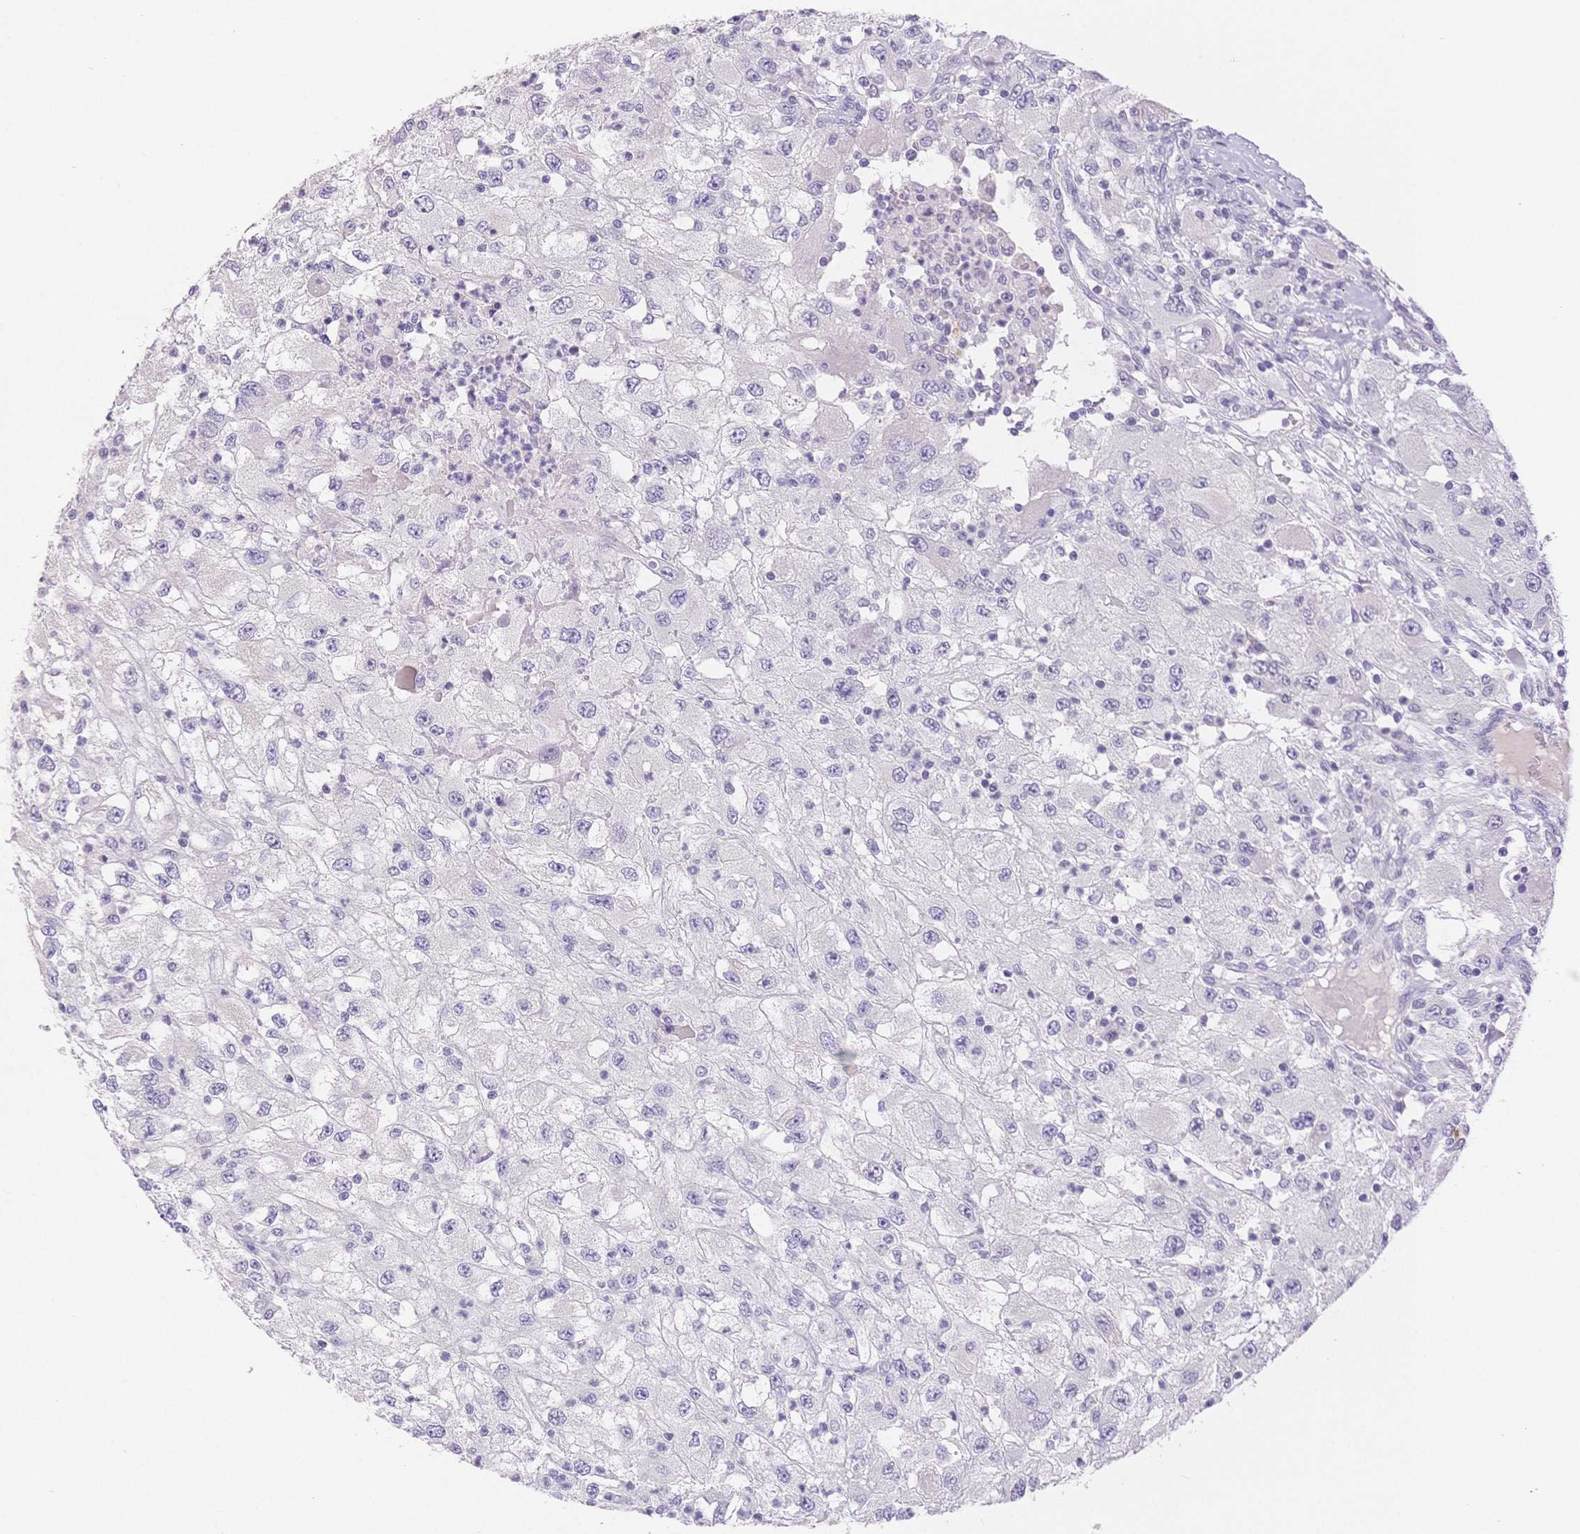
{"staining": {"intensity": "negative", "quantity": "none", "location": "none"}, "tissue": "renal cancer", "cell_type": "Tumor cells", "image_type": "cancer", "snomed": [{"axis": "morphology", "description": "Adenocarcinoma, NOS"}, {"axis": "topography", "description": "Kidney"}], "caption": "An immunohistochemistry (IHC) histopathology image of renal adenocarcinoma is shown. There is no staining in tumor cells of renal adenocarcinoma. (DAB (3,3'-diaminobenzidine) immunohistochemistry (IHC) visualized using brightfield microscopy, high magnification).", "gene": "MYOM1", "patient": {"sex": "female", "age": 67}}